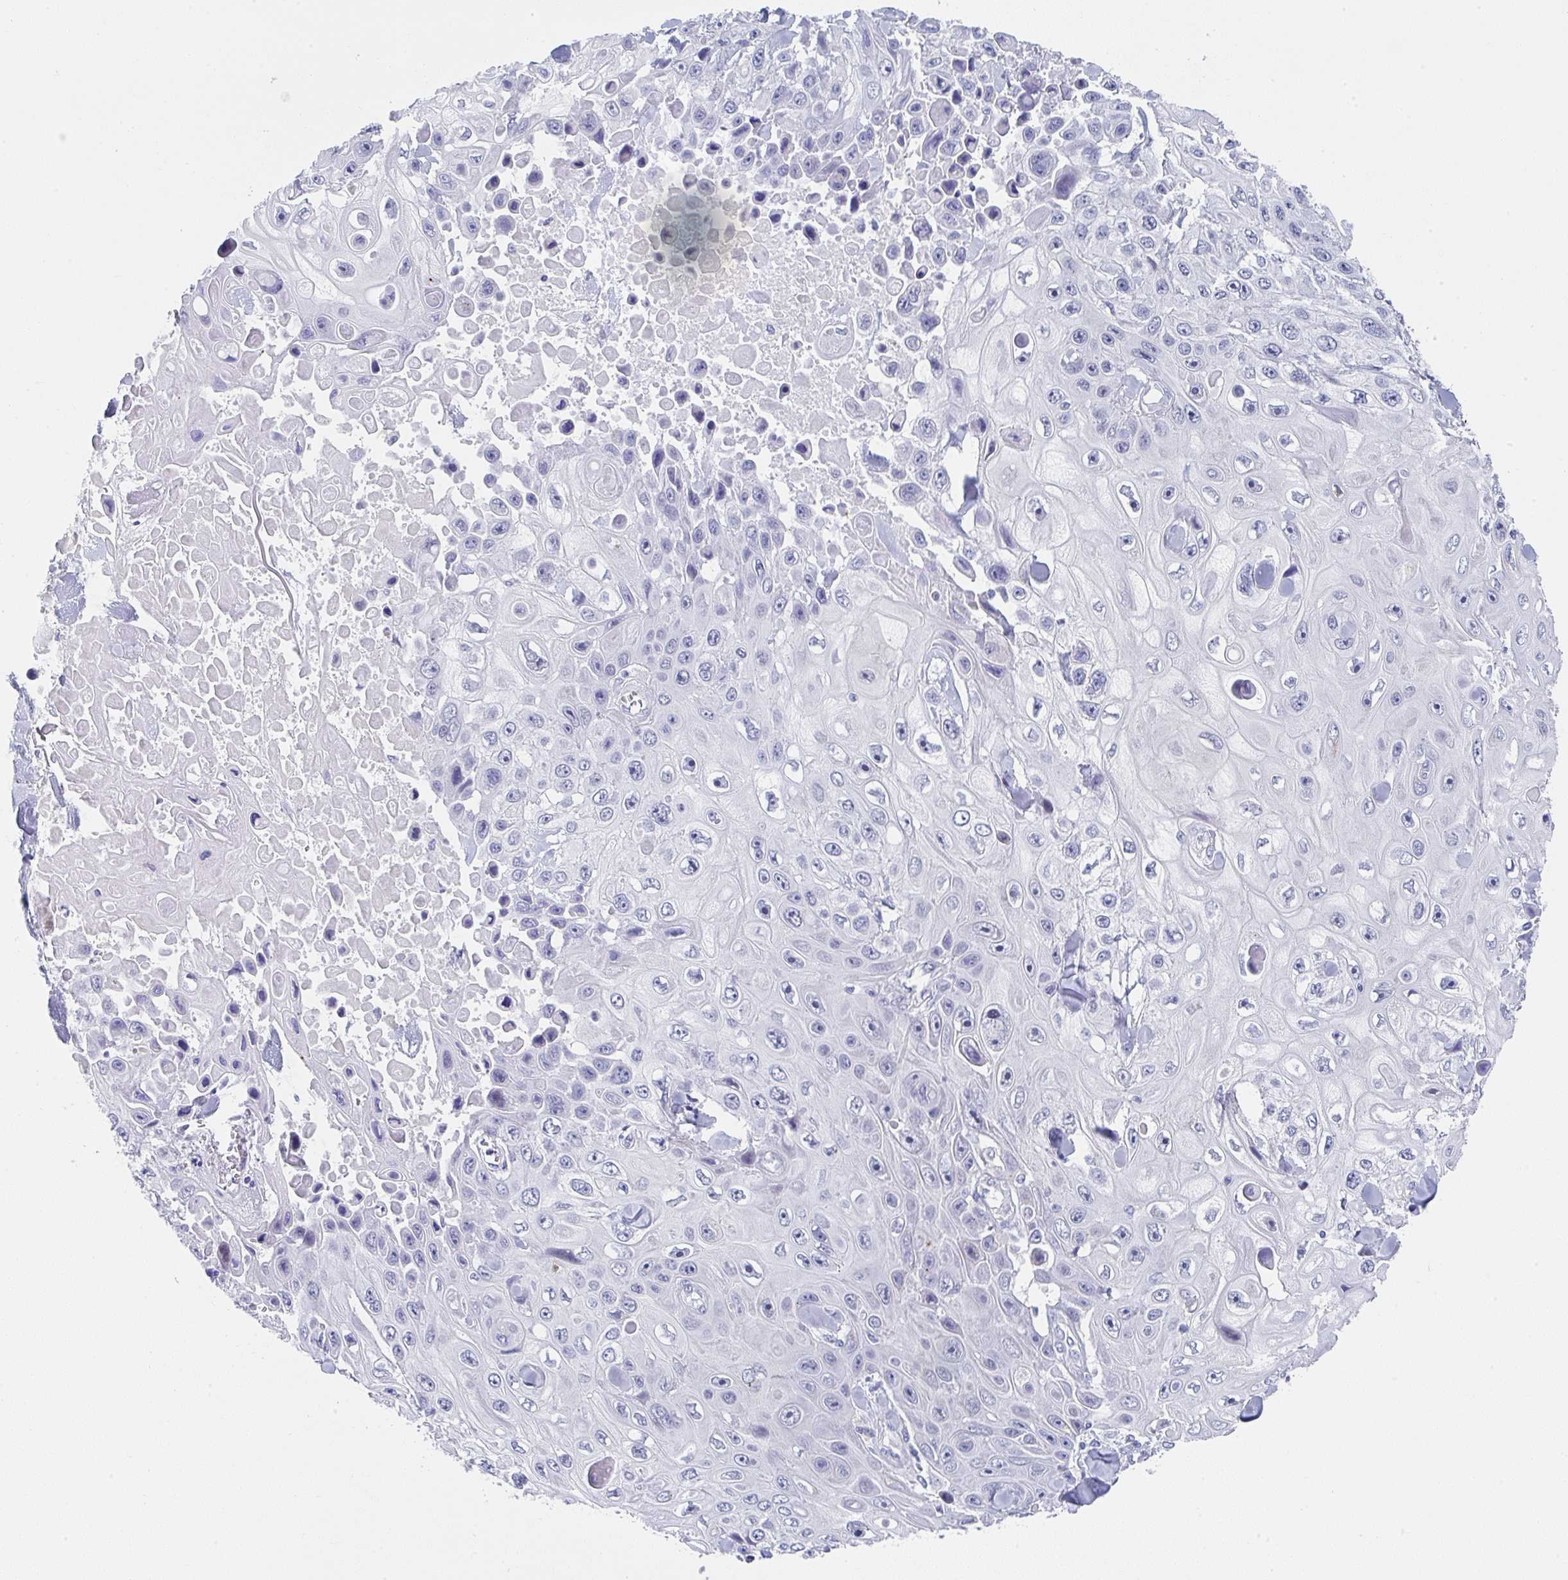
{"staining": {"intensity": "negative", "quantity": "none", "location": "none"}, "tissue": "skin cancer", "cell_type": "Tumor cells", "image_type": "cancer", "snomed": [{"axis": "morphology", "description": "Squamous cell carcinoma, NOS"}, {"axis": "topography", "description": "Skin"}], "caption": "Human skin cancer stained for a protein using IHC displays no expression in tumor cells.", "gene": "TNFRSF8", "patient": {"sex": "male", "age": 82}}